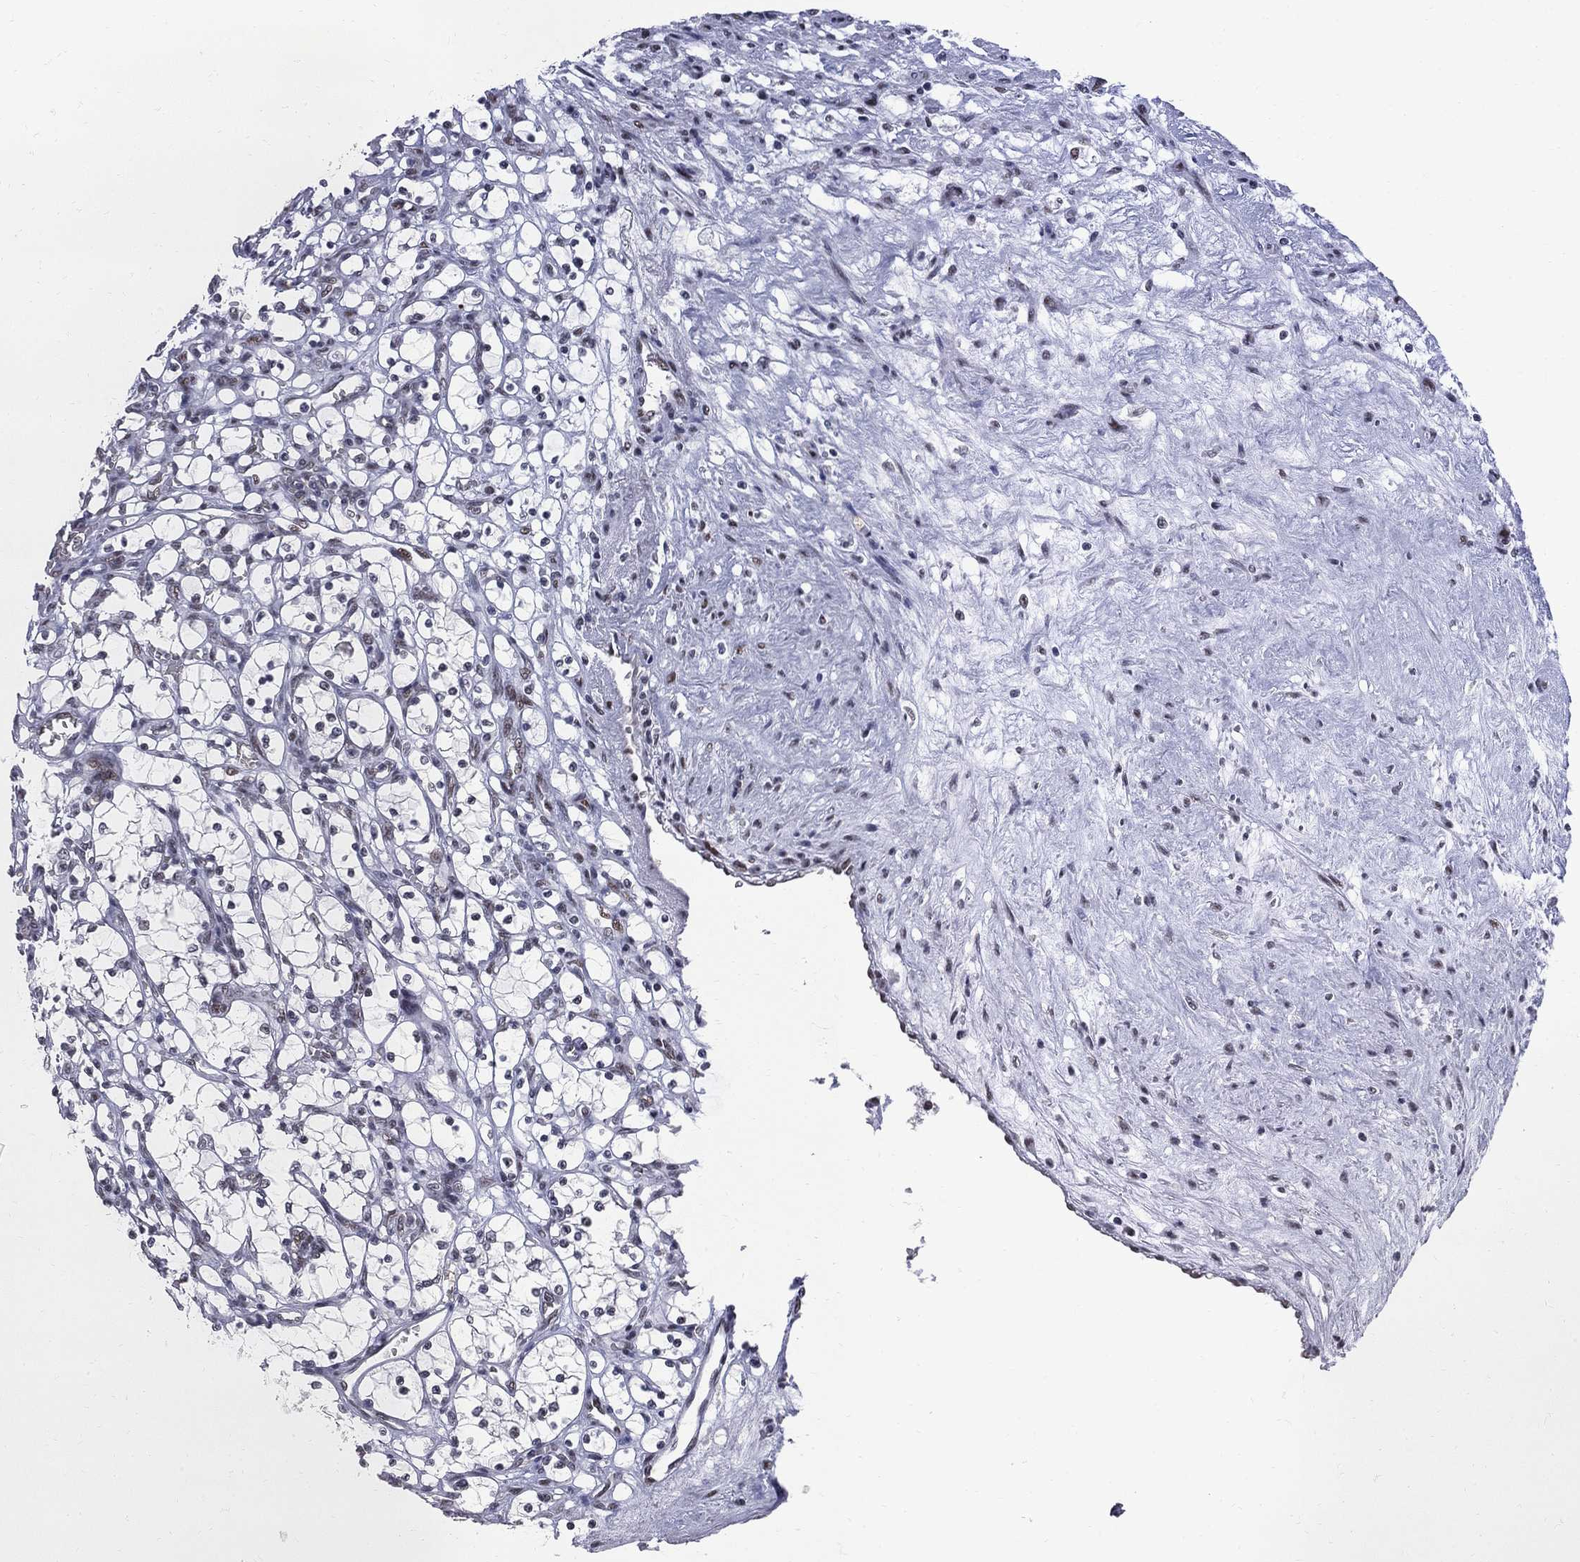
{"staining": {"intensity": "negative", "quantity": "none", "location": "none"}, "tissue": "renal cancer", "cell_type": "Tumor cells", "image_type": "cancer", "snomed": [{"axis": "morphology", "description": "Adenocarcinoma, NOS"}, {"axis": "topography", "description": "Kidney"}], "caption": "Human renal cancer (adenocarcinoma) stained for a protein using IHC demonstrates no positivity in tumor cells.", "gene": "ZBTB47", "patient": {"sex": "female", "age": 69}}